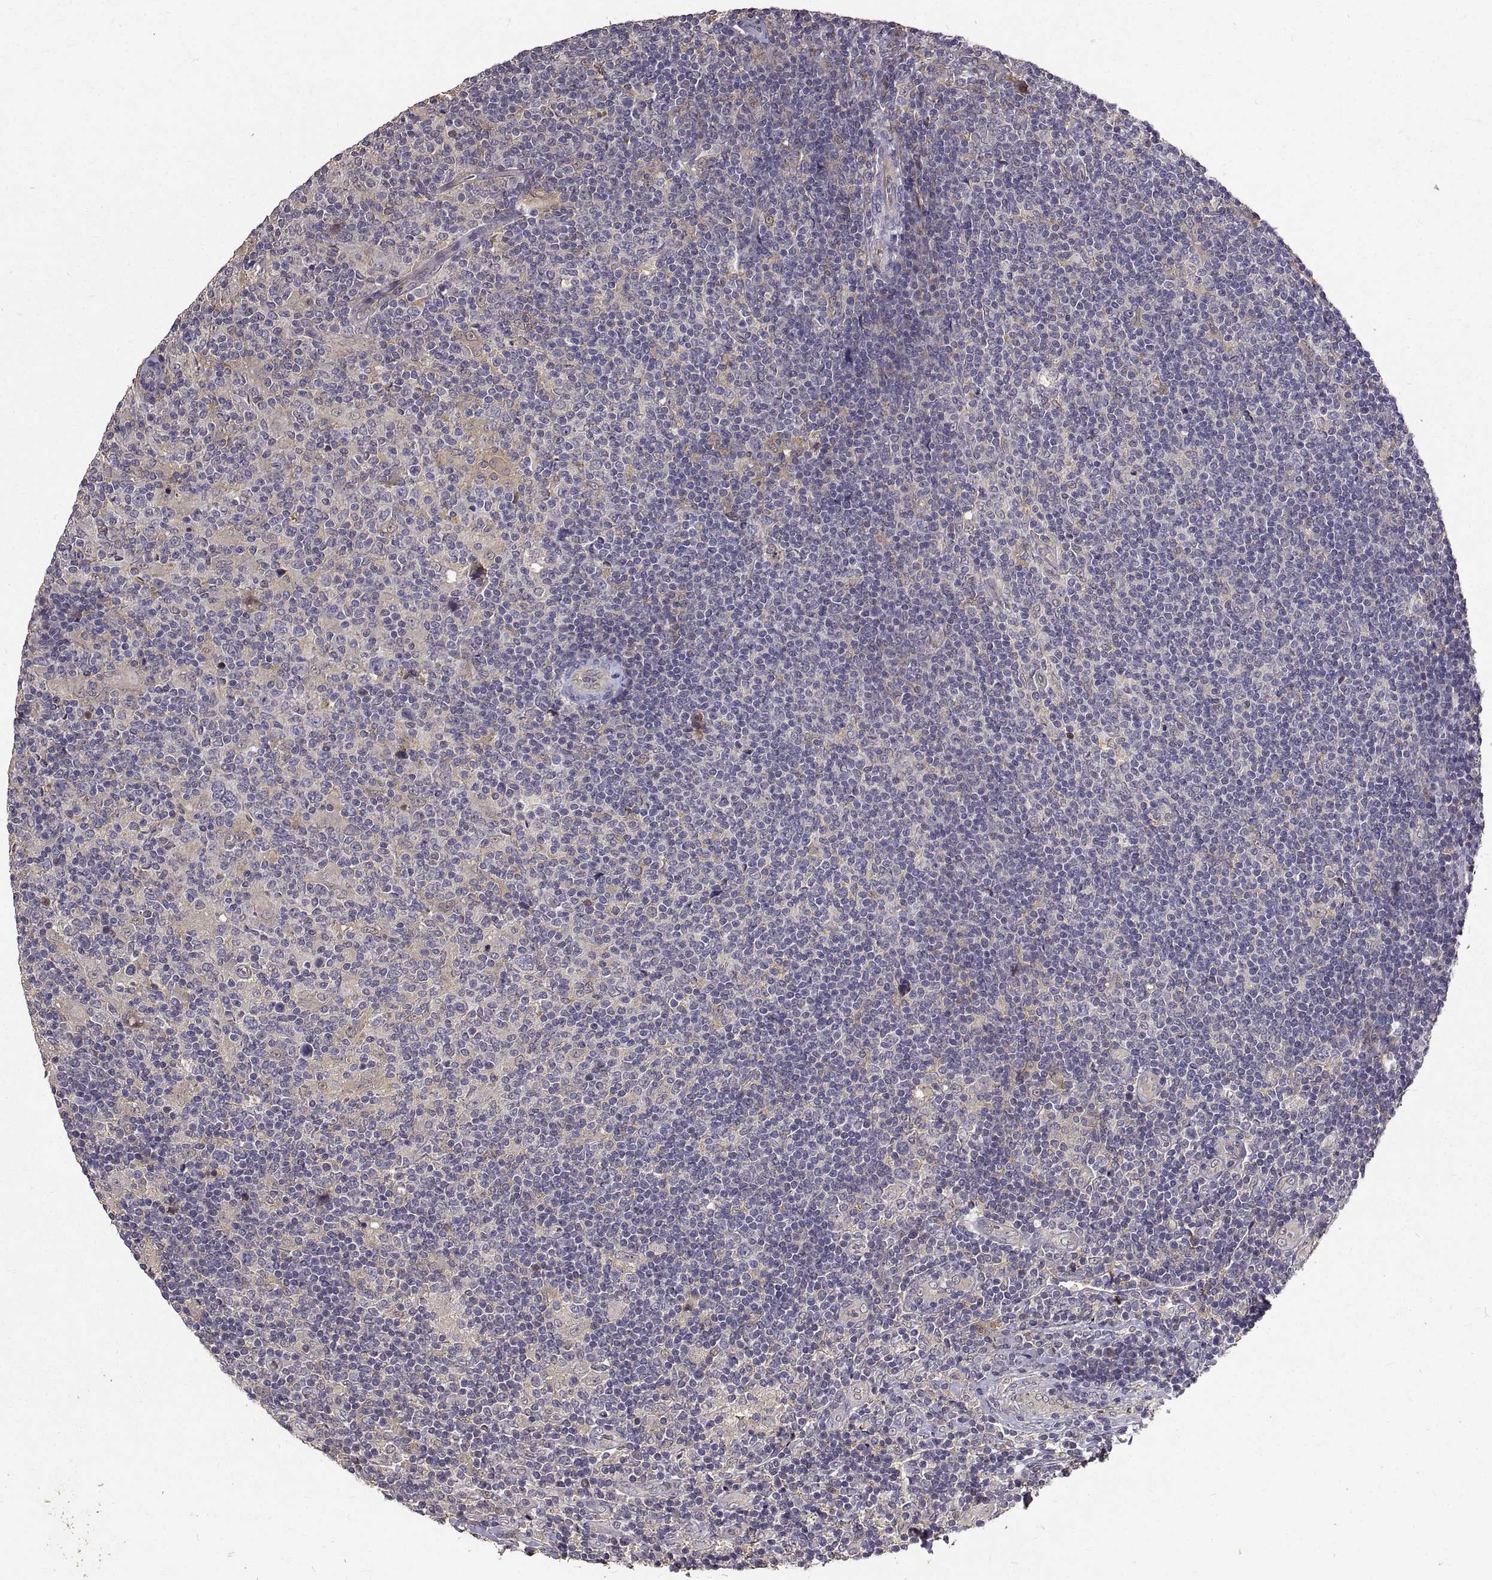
{"staining": {"intensity": "negative", "quantity": "none", "location": "none"}, "tissue": "lymphoma", "cell_type": "Tumor cells", "image_type": "cancer", "snomed": [{"axis": "morphology", "description": "Hodgkin's disease, NOS"}, {"axis": "topography", "description": "Lymph node"}], "caption": "Lymphoma was stained to show a protein in brown. There is no significant expression in tumor cells.", "gene": "PEA15", "patient": {"sex": "male", "age": 40}}